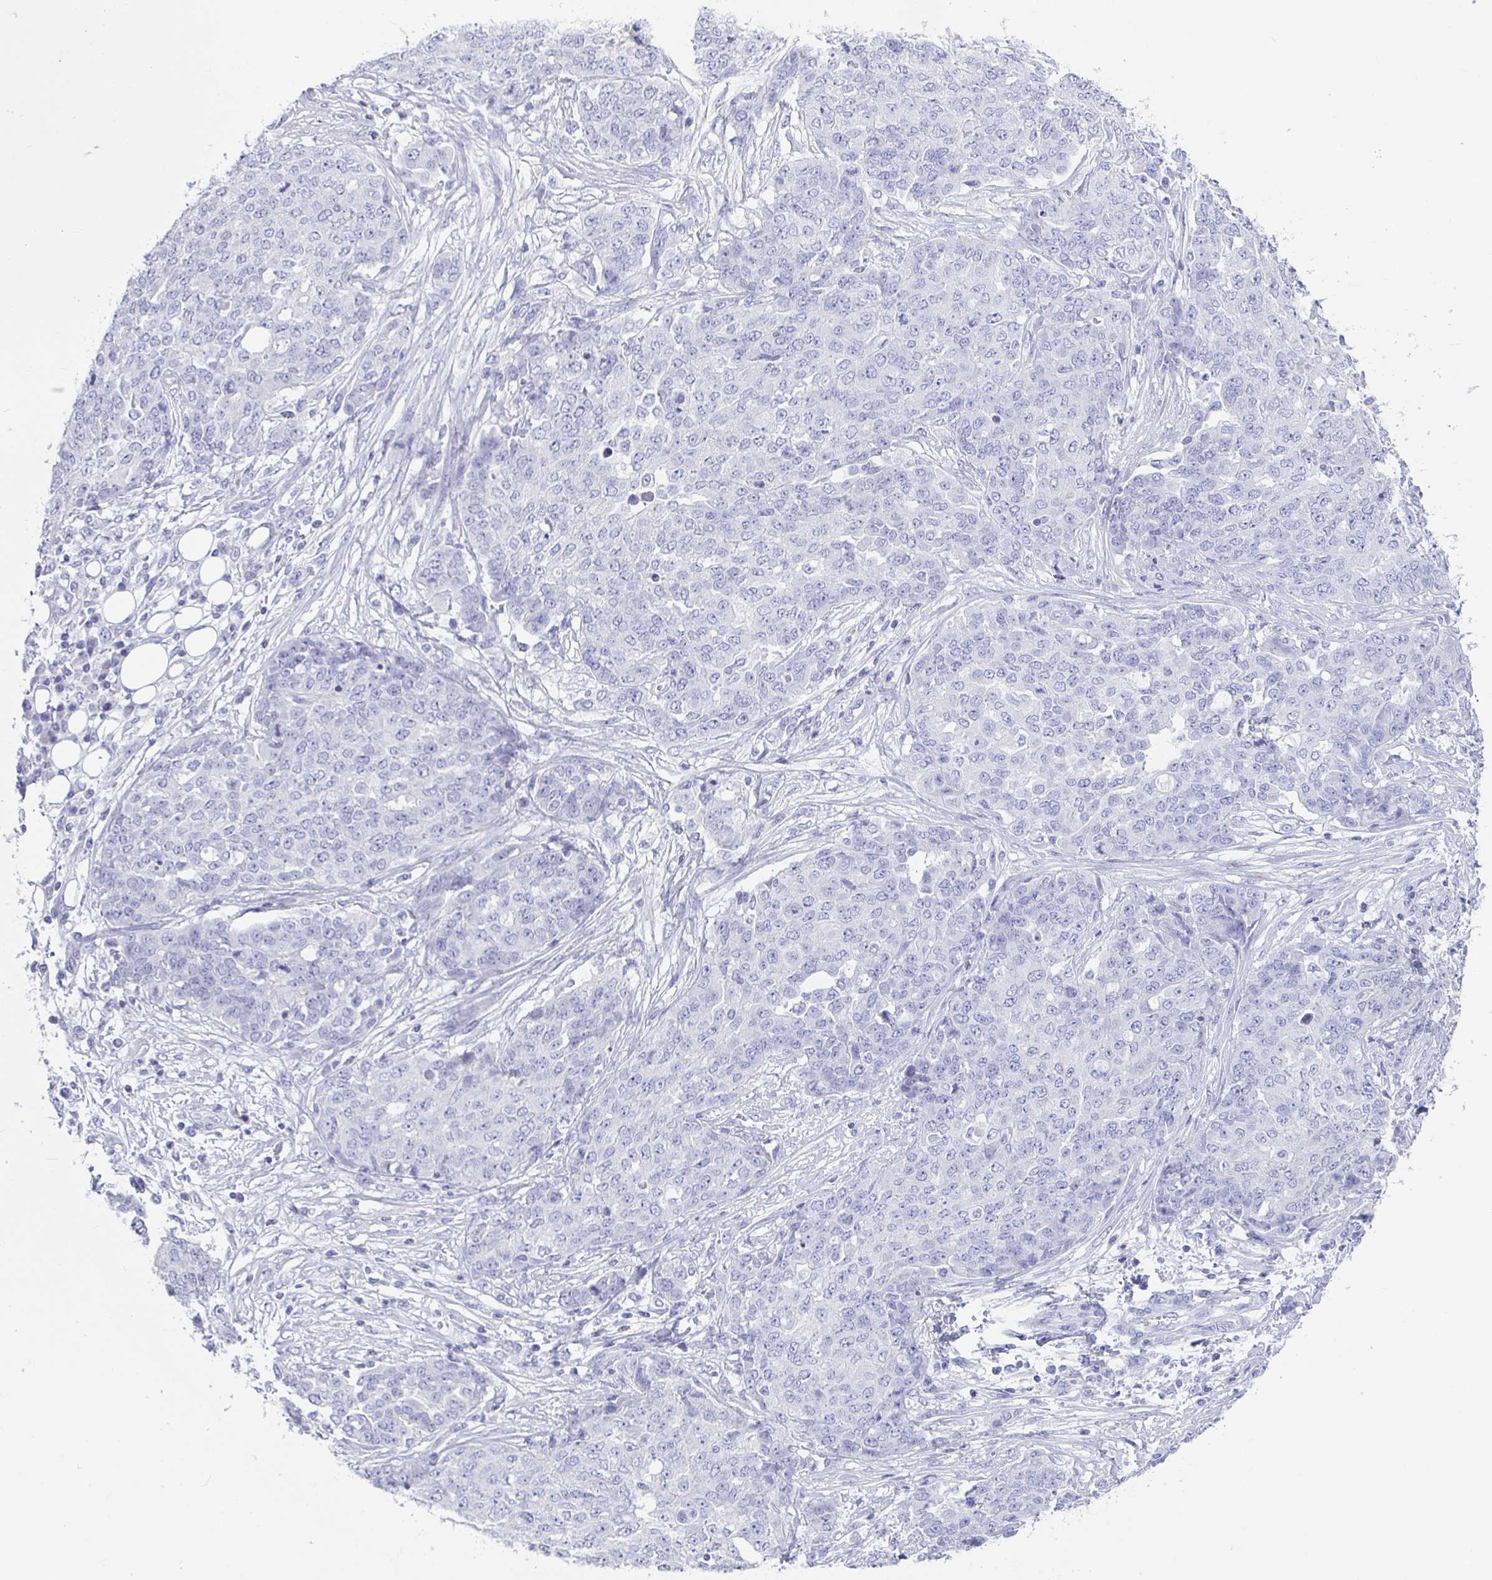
{"staining": {"intensity": "negative", "quantity": "none", "location": "none"}, "tissue": "ovarian cancer", "cell_type": "Tumor cells", "image_type": "cancer", "snomed": [{"axis": "morphology", "description": "Cystadenocarcinoma, serous, NOS"}, {"axis": "topography", "description": "Soft tissue"}, {"axis": "topography", "description": "Ovary"}], "caption": "DAB (3,3'-diaminobenzidine) immunohistochemical staining of human ovarian cancer displays no significant expression in tumor cells.", "gene": "PLA2G1B", "patient": {"sex": "female", "age": 57}}